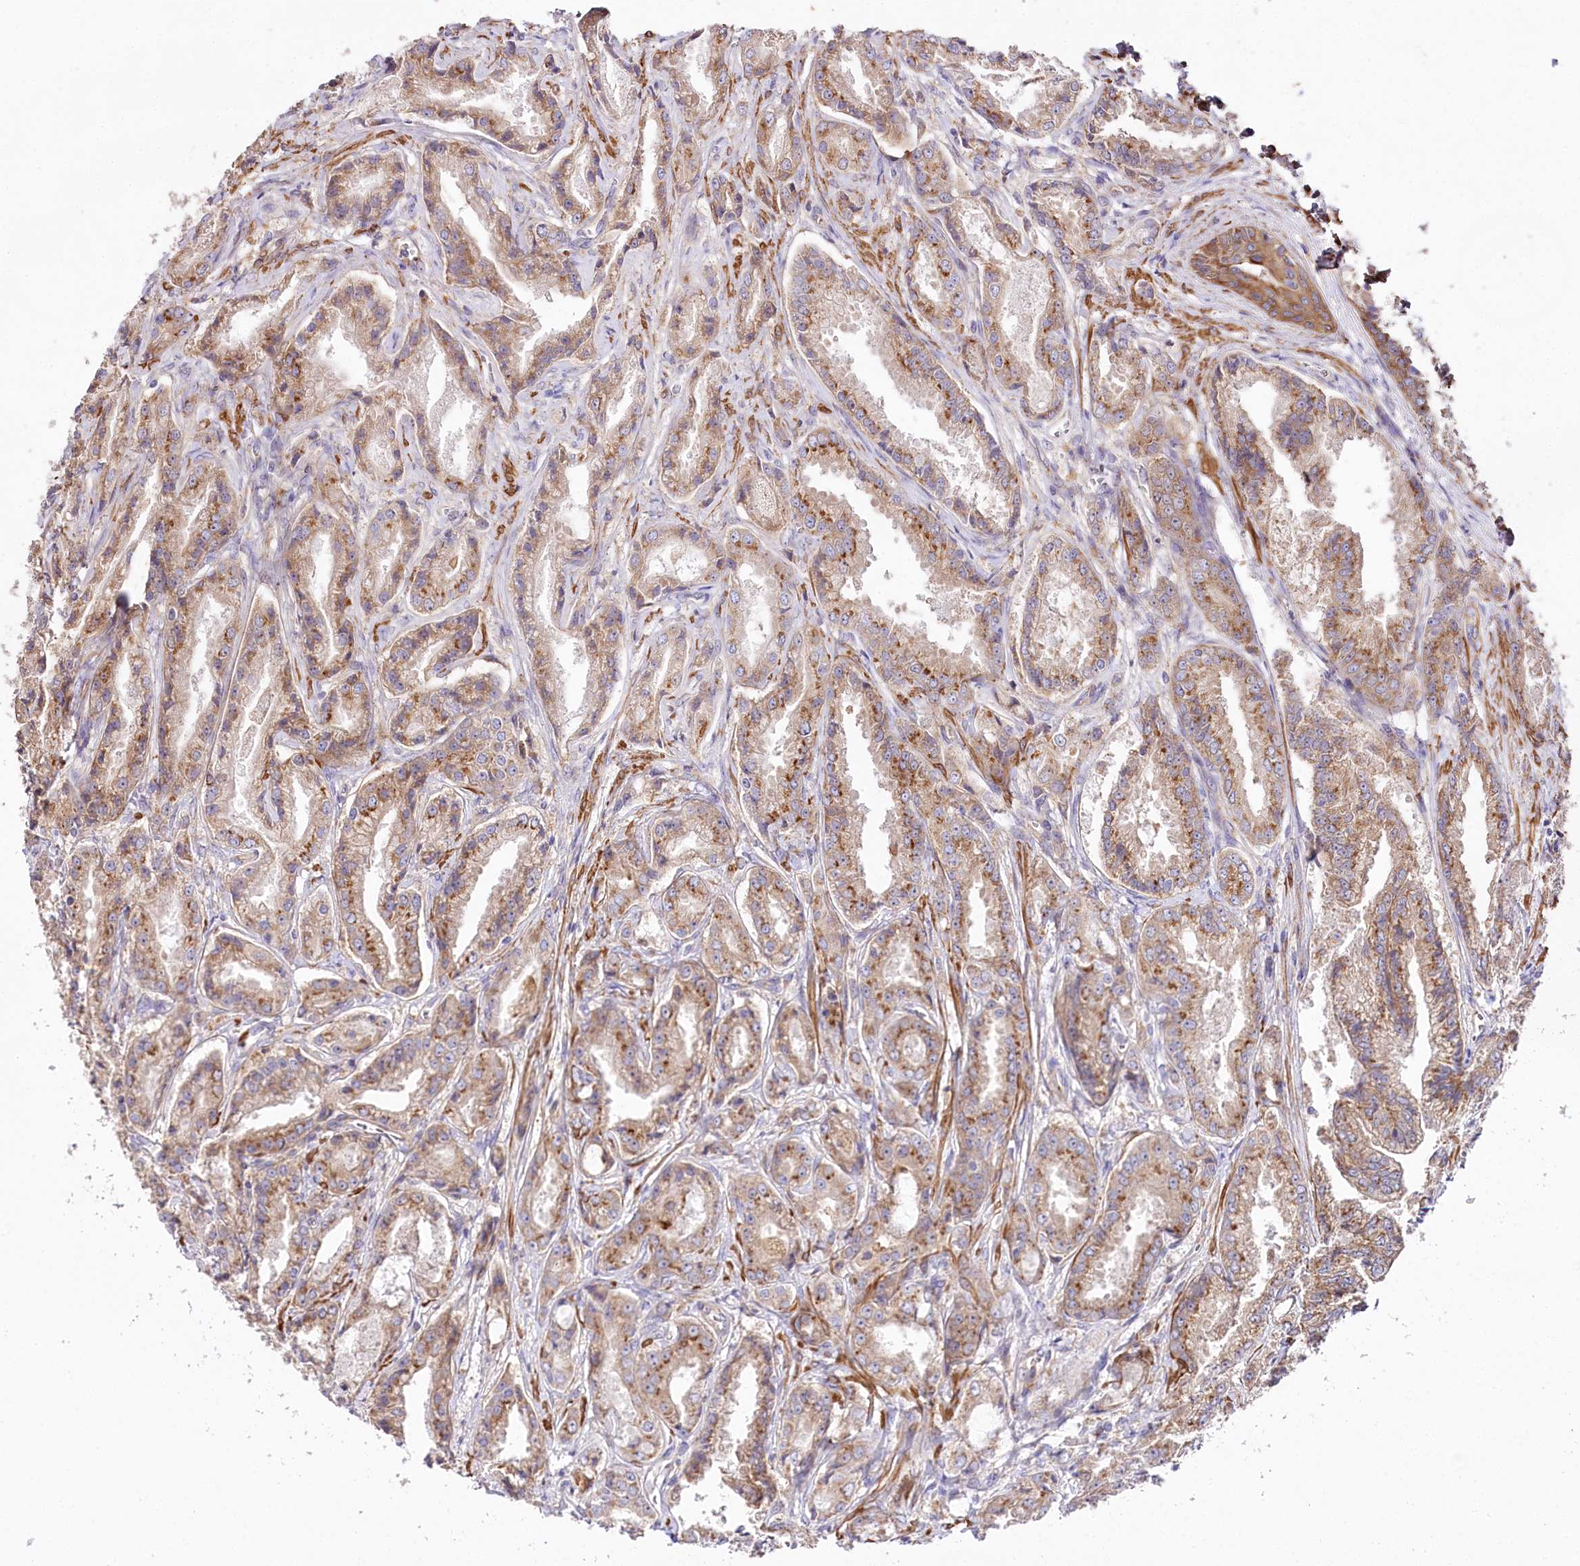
{"staining": {"intensity": "moderate", "quantity": ">75%", "location": "cytoplasmic/membranous"}, "tissue": "prostate cancer", "cell_type": "Tumor cells", "image_type": "cancer", "snomed": [{"axis": "morphology", "description": "Adenocarcinoma, High grade"}, {"axis": "topography", "description": "Prostate"}], "caption": "A brown stain shows moderate cytoplasmic/membranous expression of a protein in human prostate high-grade adenocarcinoma tumor cells.", "gene": "STX6", "patient": {"sex": "male", "age": 72}}